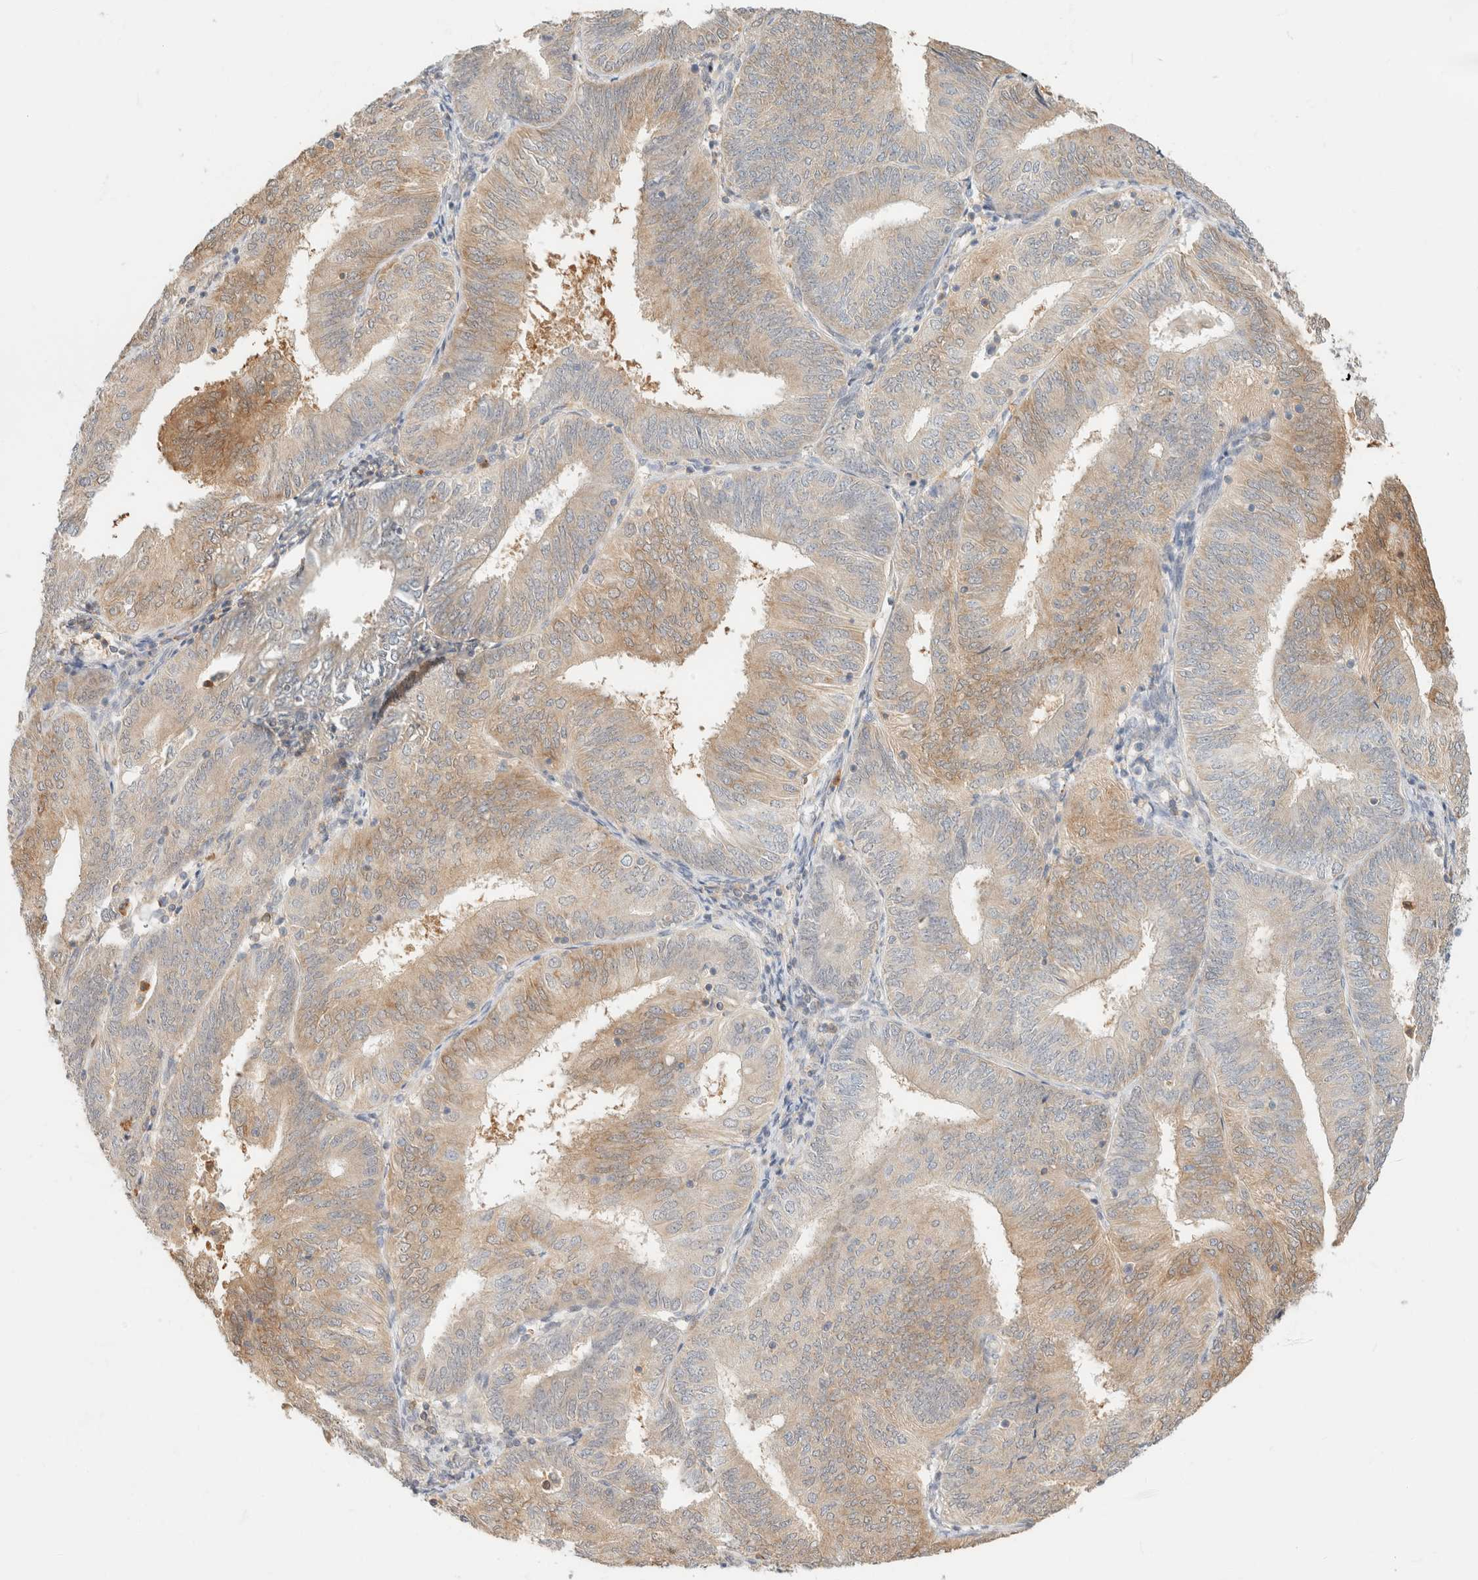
{"staining": {"intensity": "weak", "quantity": "25%-75%", "location": "cytoplasmic/membranous"}, "tissue": "endometrial cancer", "cell_type": "Tumor cells", "image_type": "cancer", "snomed": [{"axis": "morphology", "description": "Adenocarcinoma, NOS"}, {"axis": "topography", "description": "Endometrium"}], "caption": "Adenocarcinoma (endometrial) stained for a protein (brown) reveals weak cytoplasmic/membranous positive expression in approximately 25%-75% of tumor cells.", "gene": "GPI", "patient": {"sex": "female", "age": 58}}